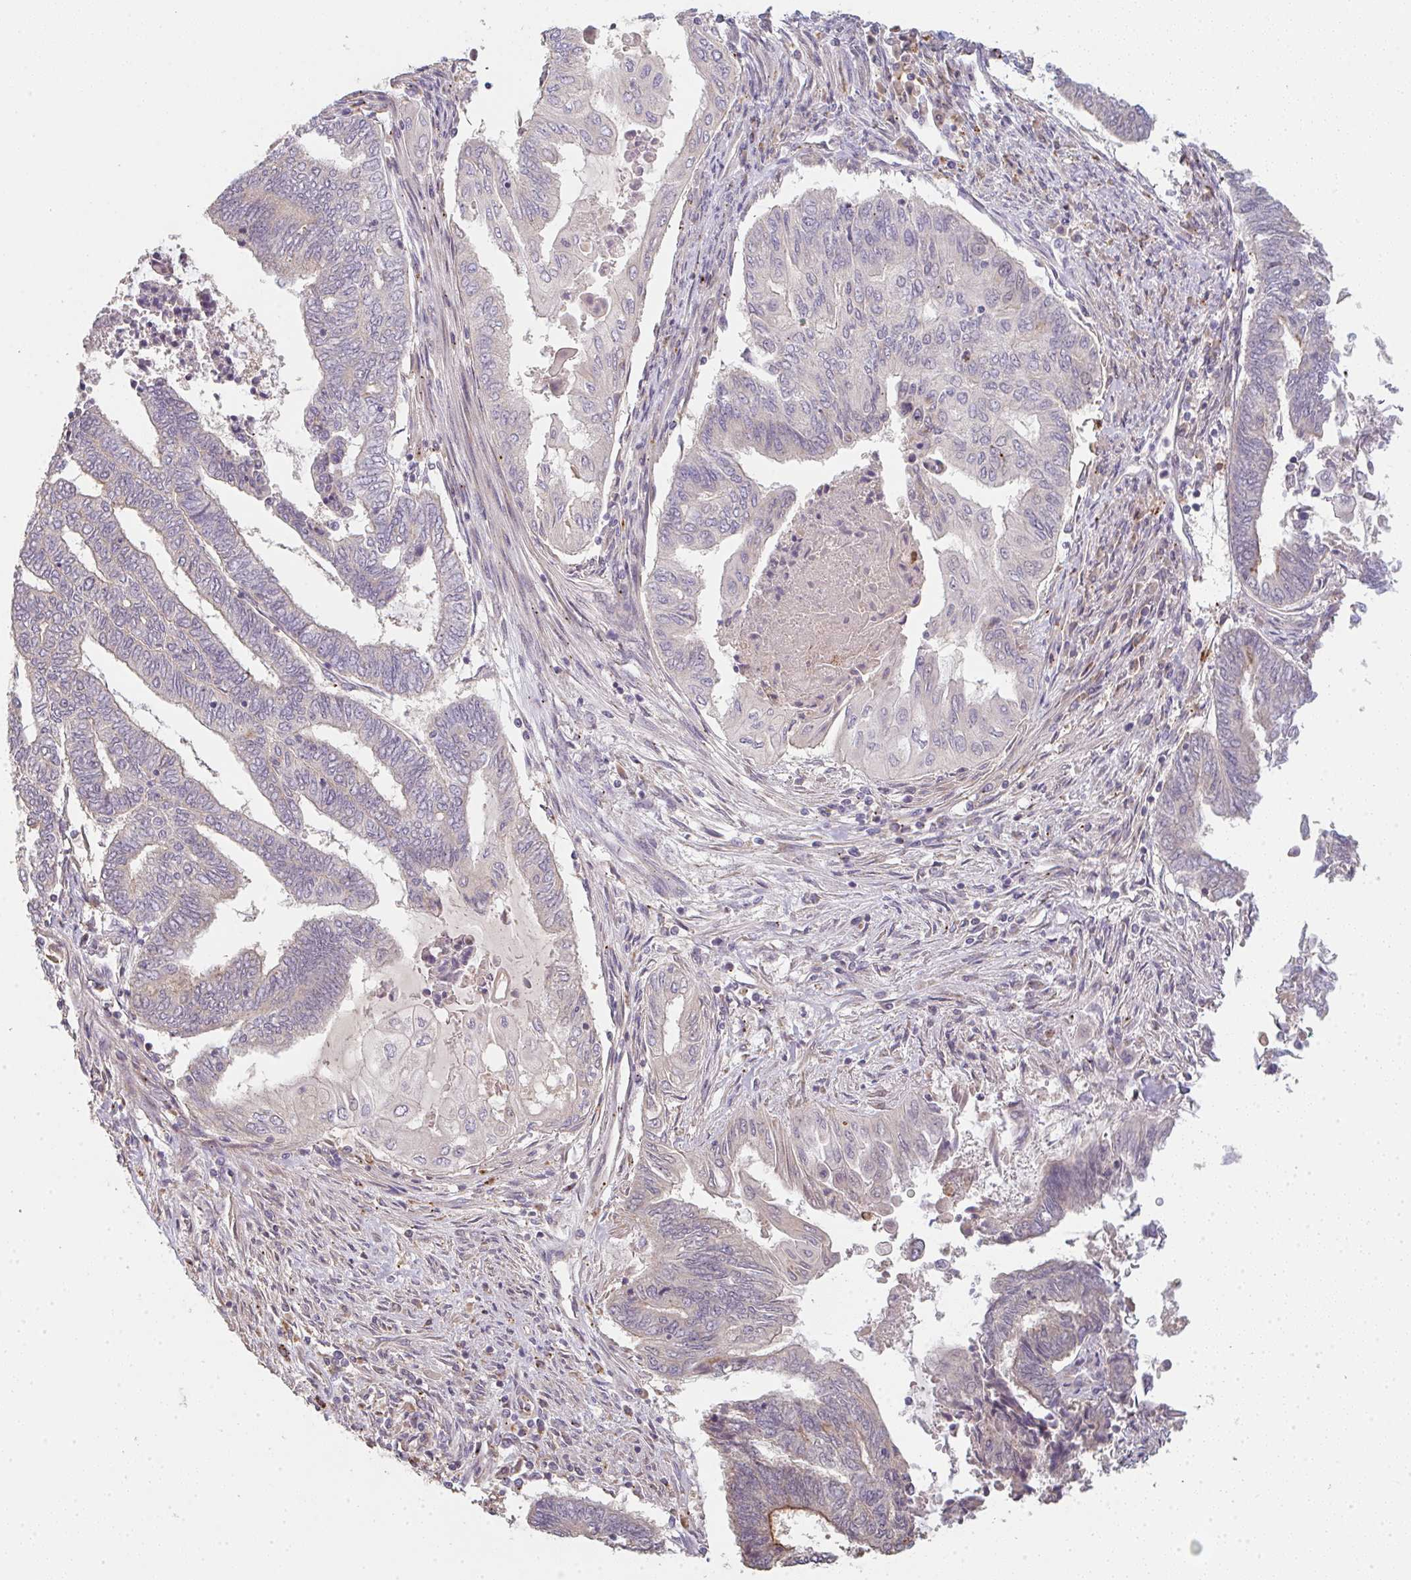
{"staining": {"intensity": "negative", "quantity": "none", "location": "none"}, "tissue": "endometrial cancer", "cell_type": "Tumor cells", "image_type": "cancer", "snomed": [{"axis": "morphology", "description": "Adenocarcinoma, NOS"}, {"axis": "topography", "description": "Uterus"}, {"axis": "topography", "description": "Endometrium"}], "caption": "Immunohistochemistry image of neoplastic tissue: human endometrial adenocarcinoma stained with DAB exhibits no significant protein expression in tumor cells.", "gene": "TMEM237", "patient": {"sex": "female", "age": 70}}